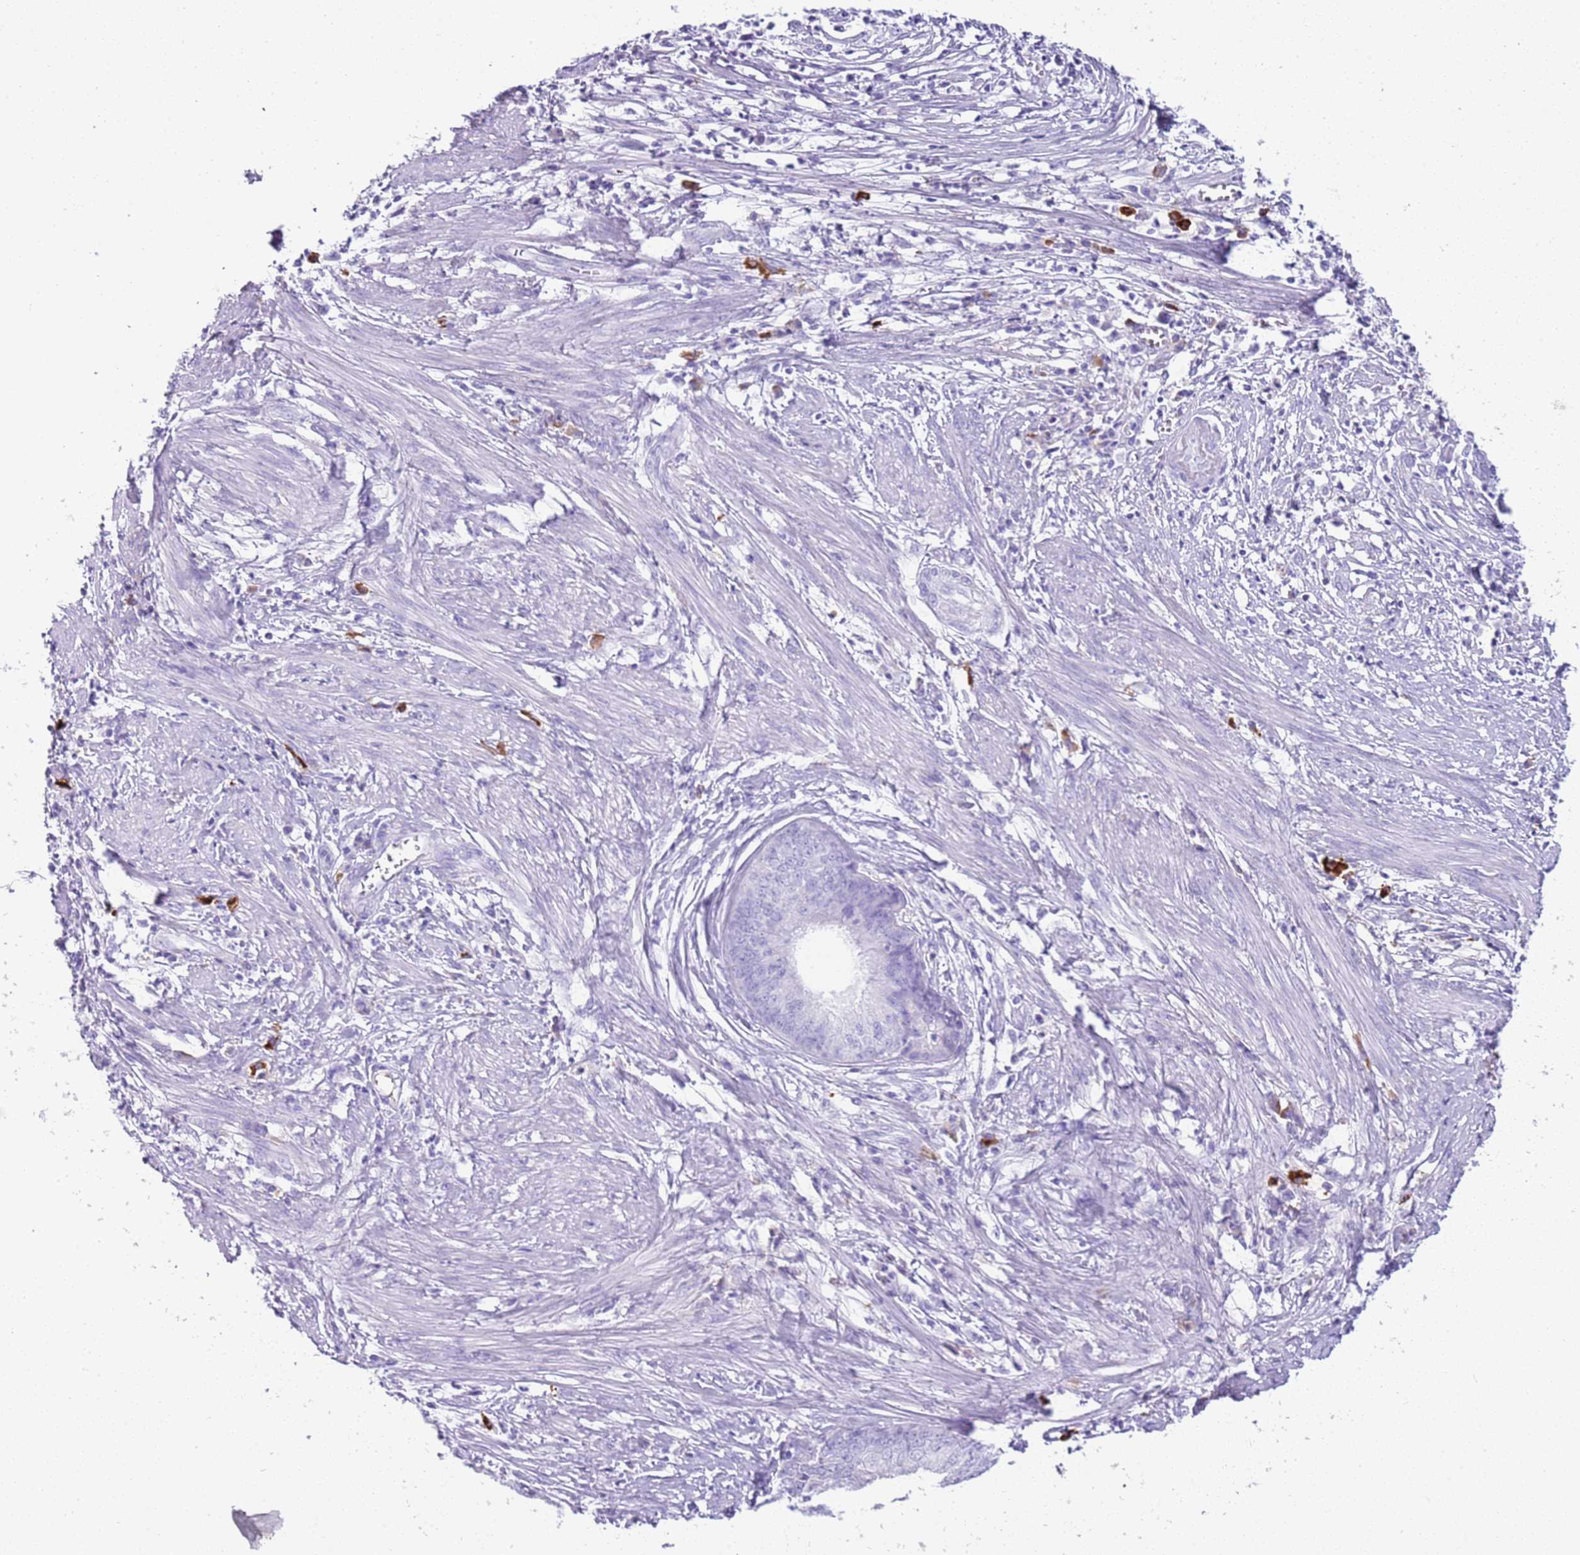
{"staining": {"intensity": "negative", "quantity": "none", "location": "none"}, "tissue": "endometrial cancer", "cell_type": "Tumor cells", "image_type": "cancer", "snomed": [{"axis": "morphology", "description": "Adenocarcinoma, NOS"}, {"axis": "topography", "description": "Endometrium"}], "caption": "Endometrial cancer (adenocarcinoma) was stained to show a protein in brown. There is no significant expression in tumor cells.", "gene": "IGKV3D-11", "patient": {"sex": "female", "age": 68}}